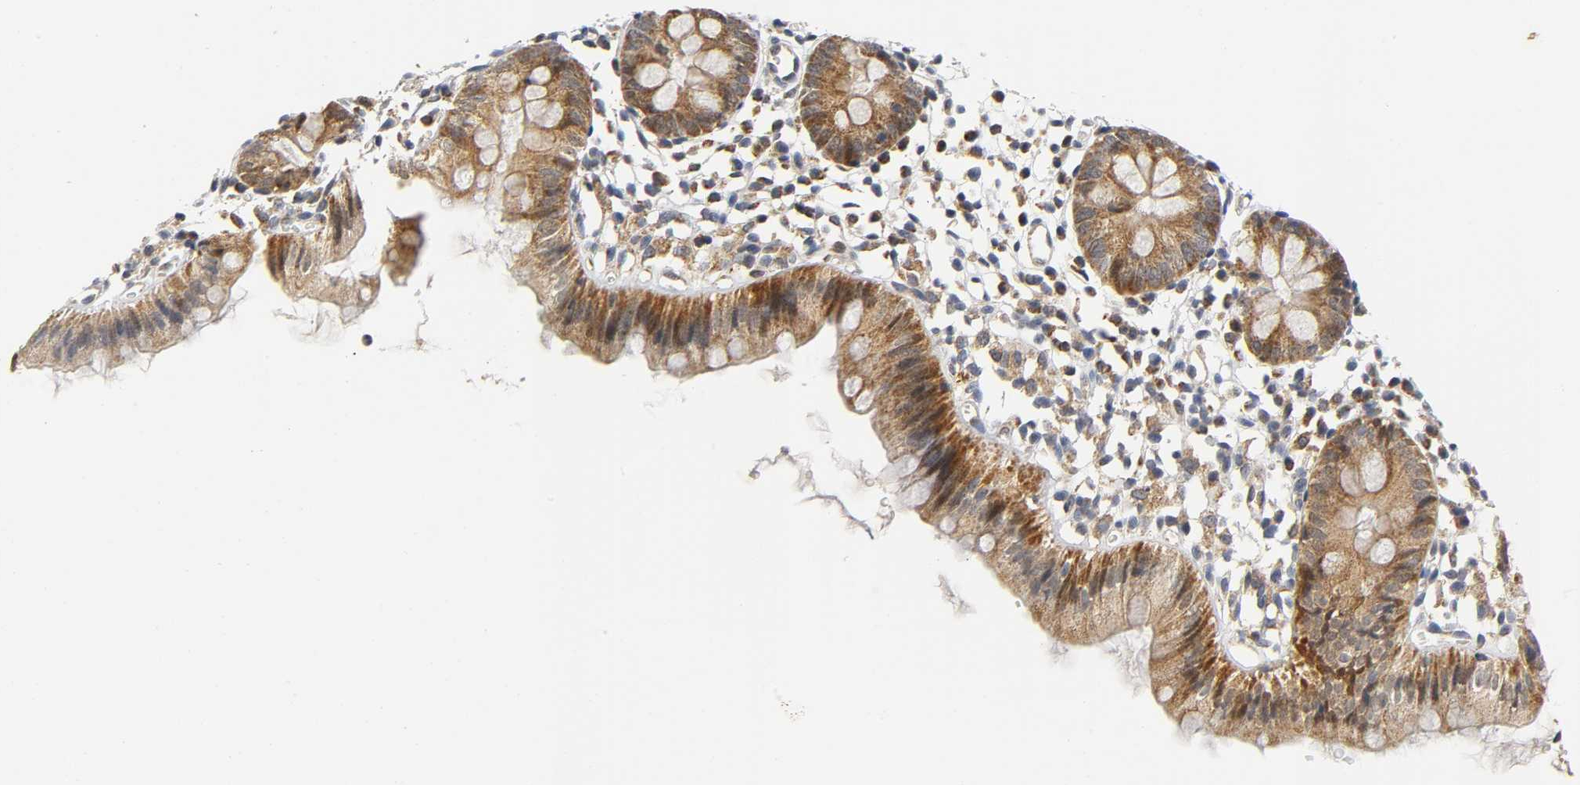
{"staining": {"intensity": "negative", "quantity": "none", "location": "none"}, "tissue": "colon", "cell_type": "Endothelial cells", "image_type": "normal", "snomed": [{"axis": "morphology", "description": "Normal tissue, NOS"}, {"axis": "topography", "description": "Colon"}], "caption": "Colon was stained to show a protein in brown. There is no significant staining in endothelial cells. The staining is performed using DAB brown chromogen with nuclei counter-stained in using hematoxylin.", "gene": "NRP1", "patient": {"sex": "male", "age": 14}}